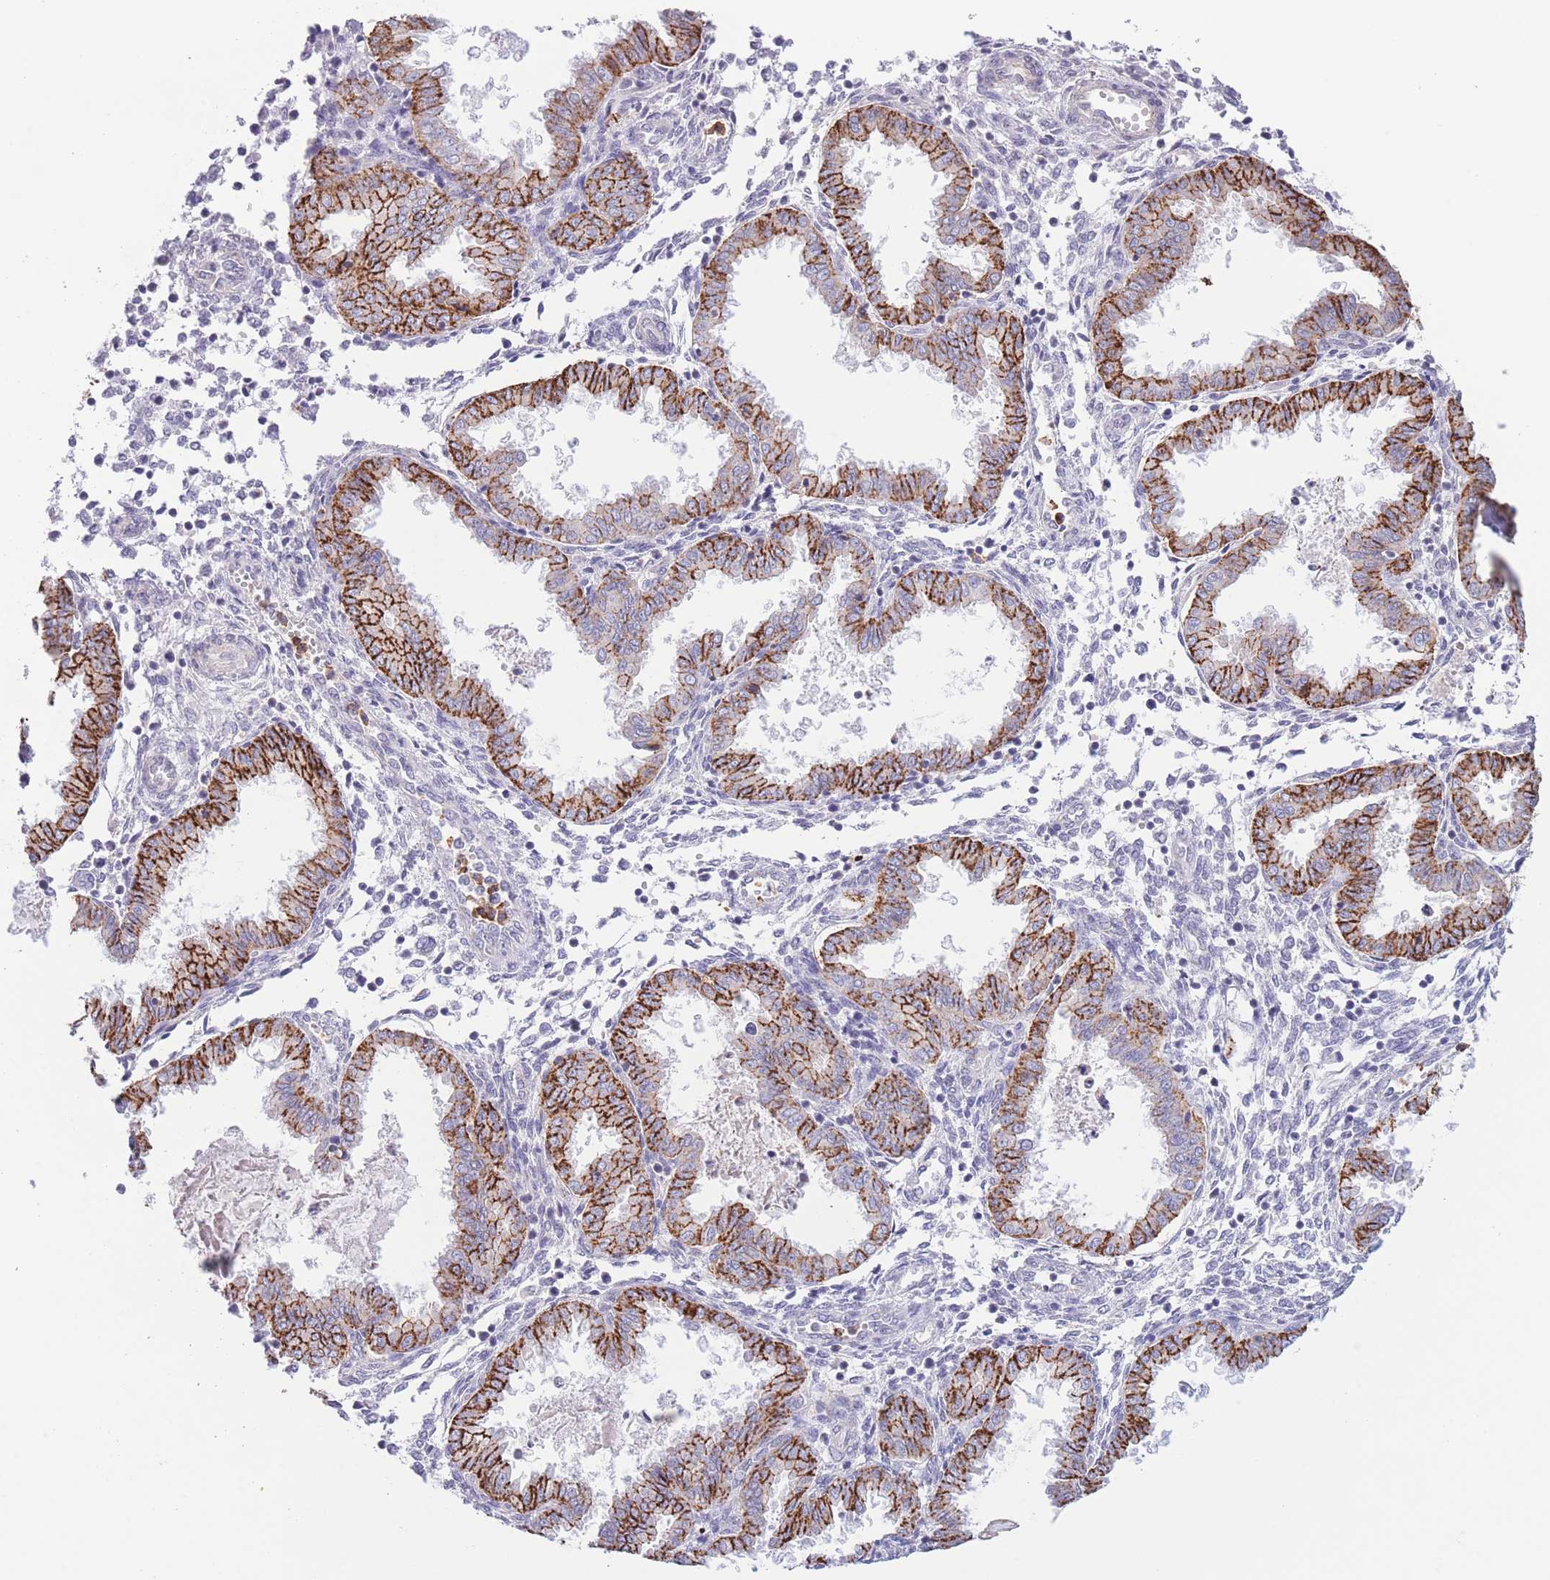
{"staining": {"intensity": "negative", "quantity": "none", "location": "none"}, "tissue": "endometrium", "cell_type": "Cells in endometrial stroma", "image_type": "normal", "snomed": [{"axis": "morphology", "description": "Normal tissue, NOS"}, {"axis": "topography", "description": "Endometrium"}], "caption": "Cells in endometrial stroma show no significant protein positivity in normal endometrium. The staining was performed using DAB to visualize the protein expression in brown, while the nuclei were stained in blue with hematoxylin (Magnification: 20x).", "gene": "LCLAT1", "patient": {"sex": "female", "age": 33}}